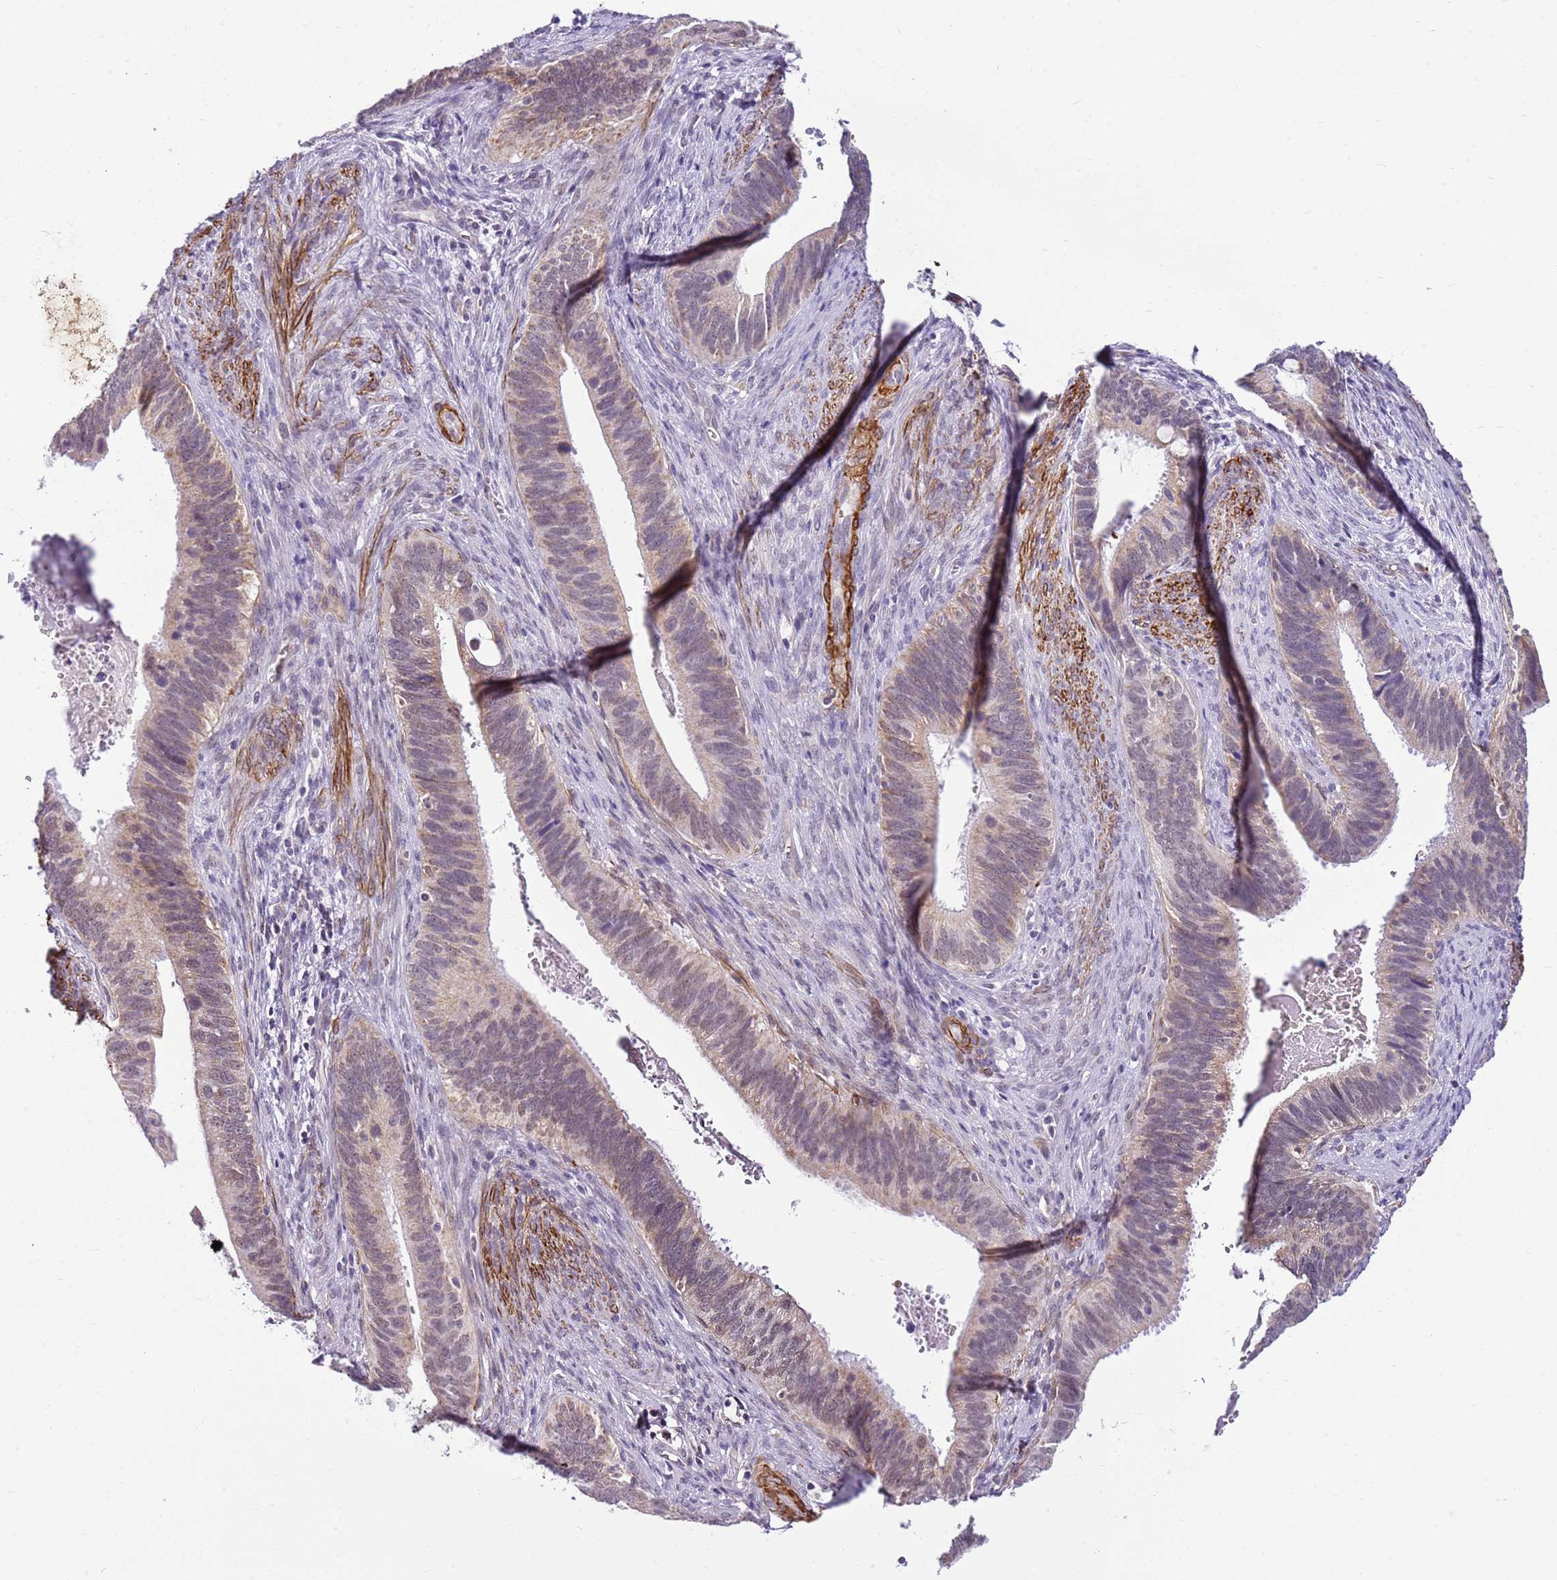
{"staining": {"intensity": "weak", "quantity": "<25%", "location": "cytoplasmic/membranous,nuclear"}, "tissue": "cervical cancer", "cell_type": "Tumor cells", "image_type": "cancer", "snomed": [{"axis": "morphology", "description": "Adenocarcinoma, NOS"}, {"axis": "topography", "description": "Cervix"}], "caption": "Cervical cancer stained for a protein using immunohistochemistry shows no expression tumor cells.", "gene": "SMIM4", "patient": {"sex": "female", "age": 42}}